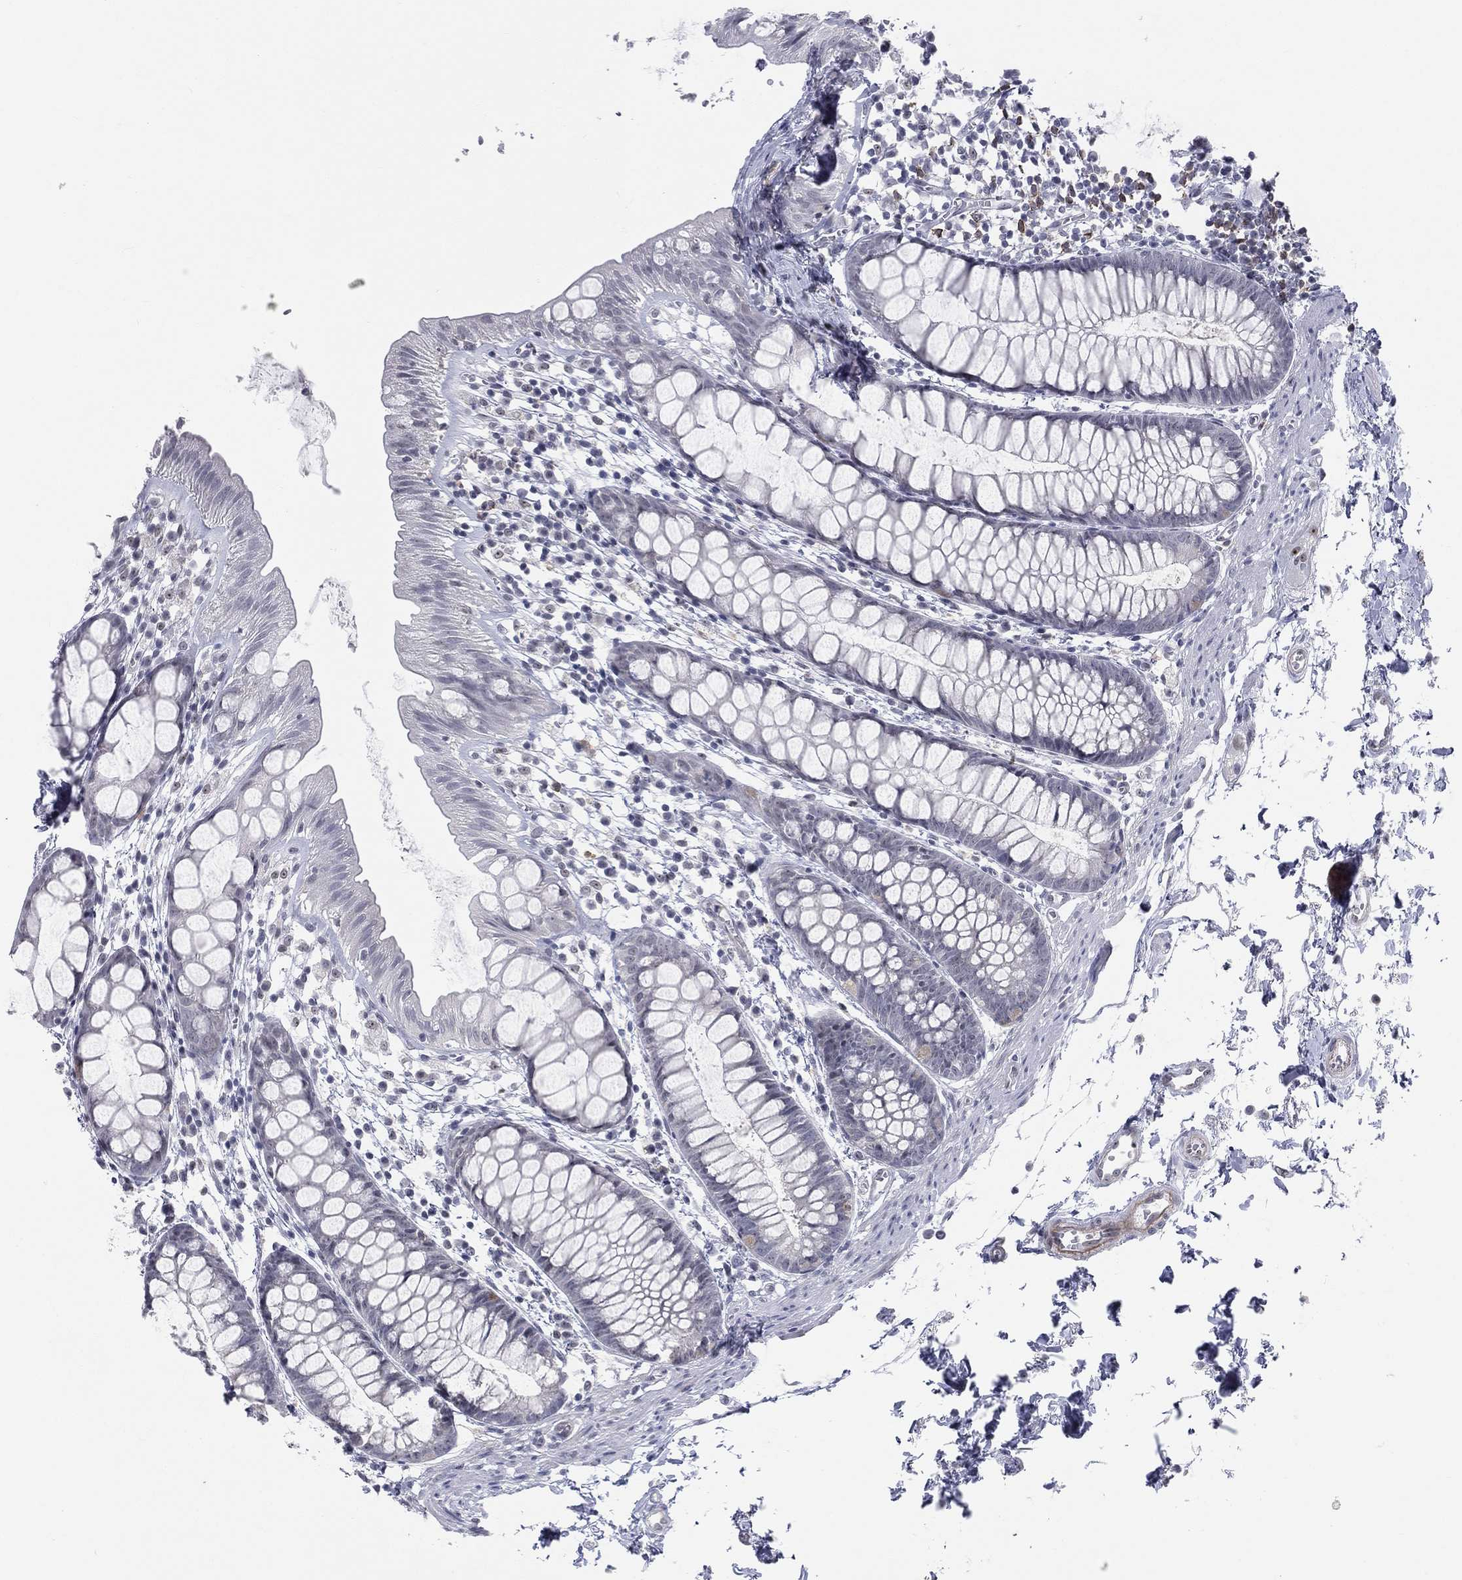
{"staining": {"intensity": "negative", "quantity": "none", "location": "none"}, "tissue": "rectum", "cell_type": "Glandular cells", "image_type": "normal", "snomed": [{"axis": "morphology", "description": "Normal tissue, NOS"}, {"axis": "topography", "description": "Rectum"}], "caption": "DAB (3,3'-diaminobenzidine) immunohistochemical staining of unremarkable human rectum displays no significant expression in glandular cells. (DAB (3,3'-diaminobenzidine) immunohistochemistry (IHC) visualized using brightfield microscopy, high magnification).", "gene": "CD22", "patient": {"sex": "male", "age": 57}}